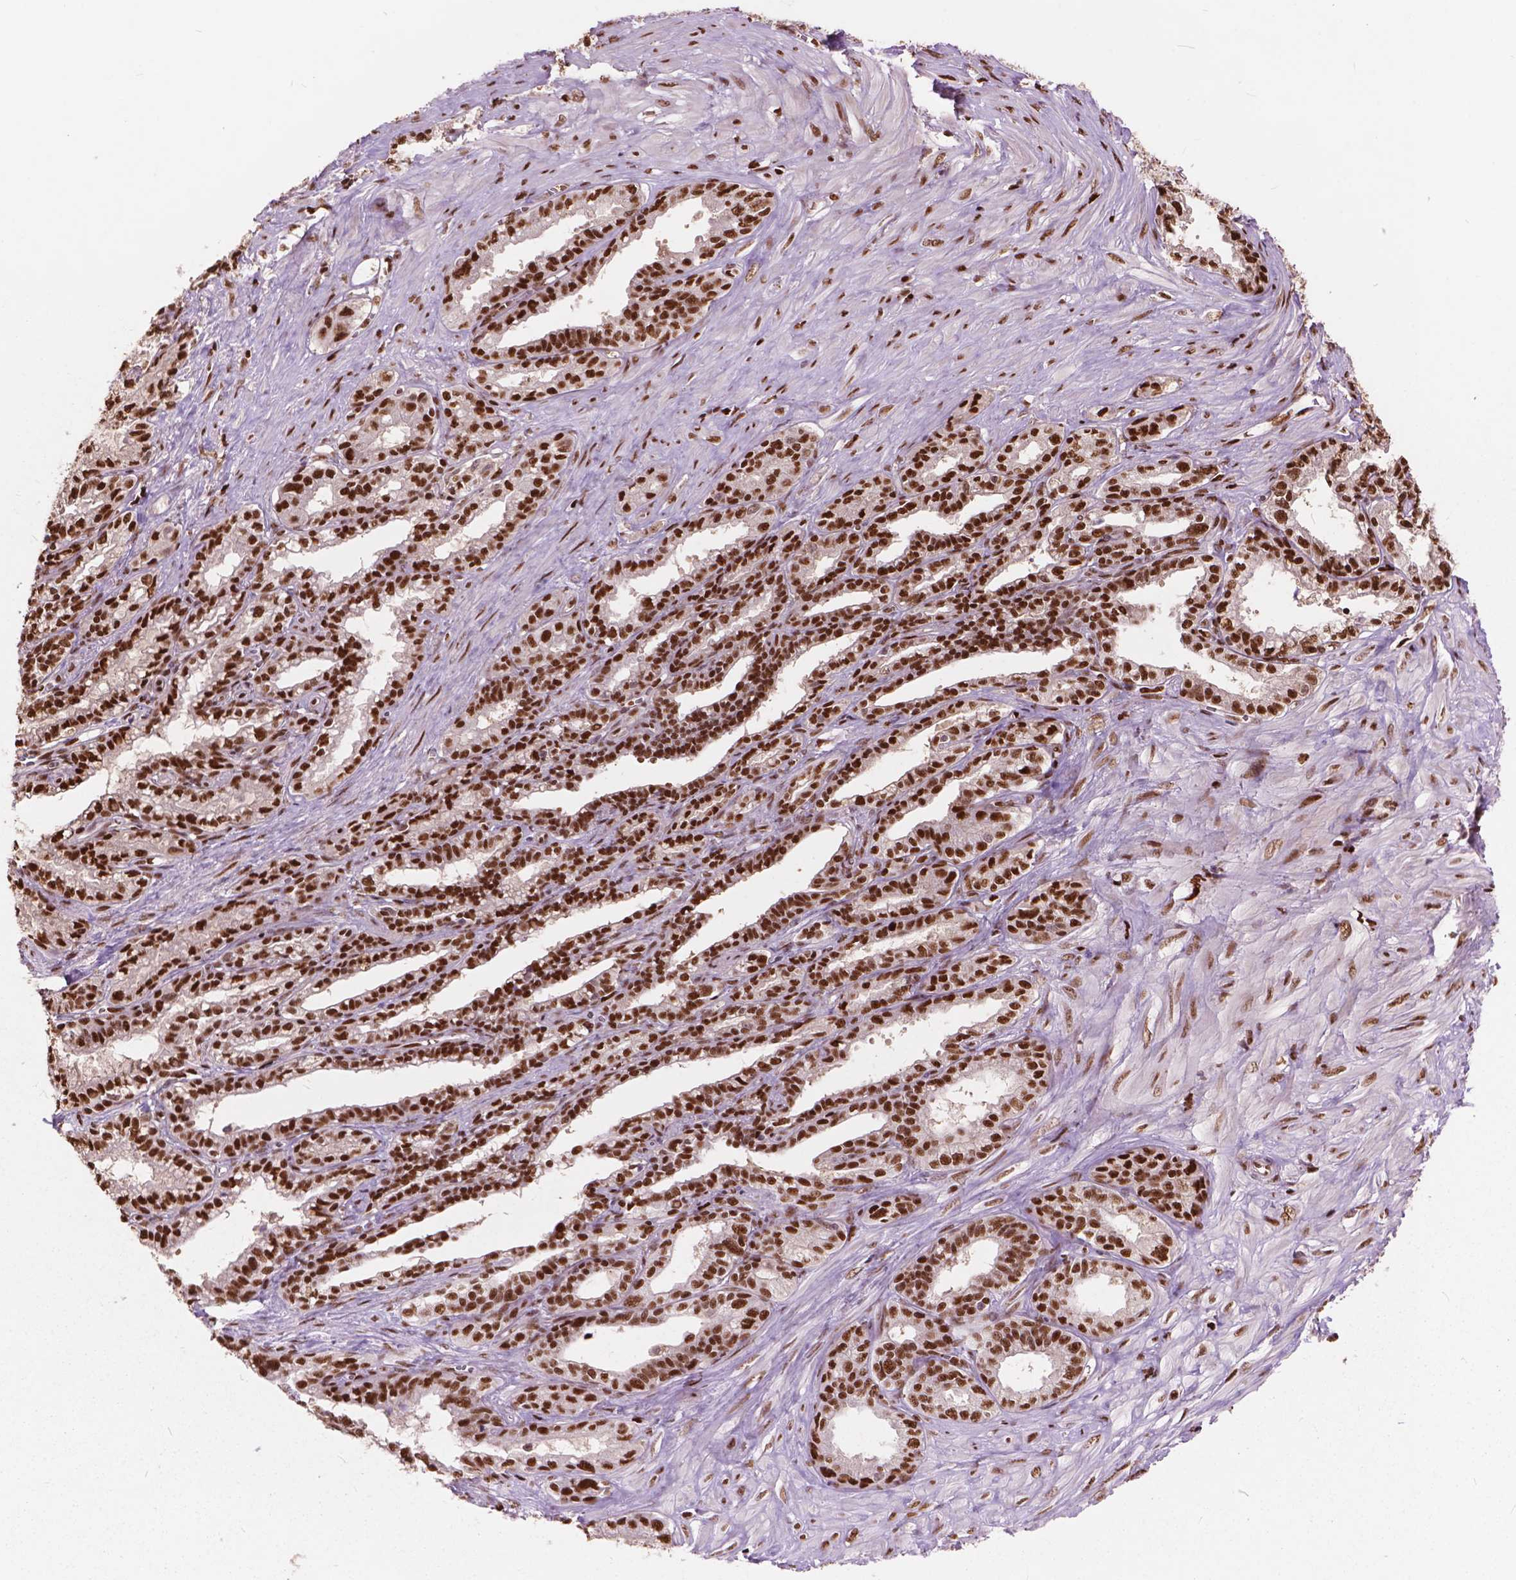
{"staining": {"intensity": "strong", "quantity": ">75%", "location": "nuclear"}, "tissue": "seminal vesicle", "cell_type": "Glandular cells", "image_type": "normal", "snomed": [{"axis": "morphology", "description": "Normal tissue, NOS"}, {"axis": "morphology", "description": "Urothelial carcinoma, NOS"}, {"axis": "topography", "description": "Urinary bladder"}, {"axis": "topography", "description": "Seminal veicle"}], "caption": "Normal seminal vesicle displays strong nuclear expression in about >75% of glandular cells.", "gene": "ANP32A", "patient": {"sex": "male", "age": 76}}